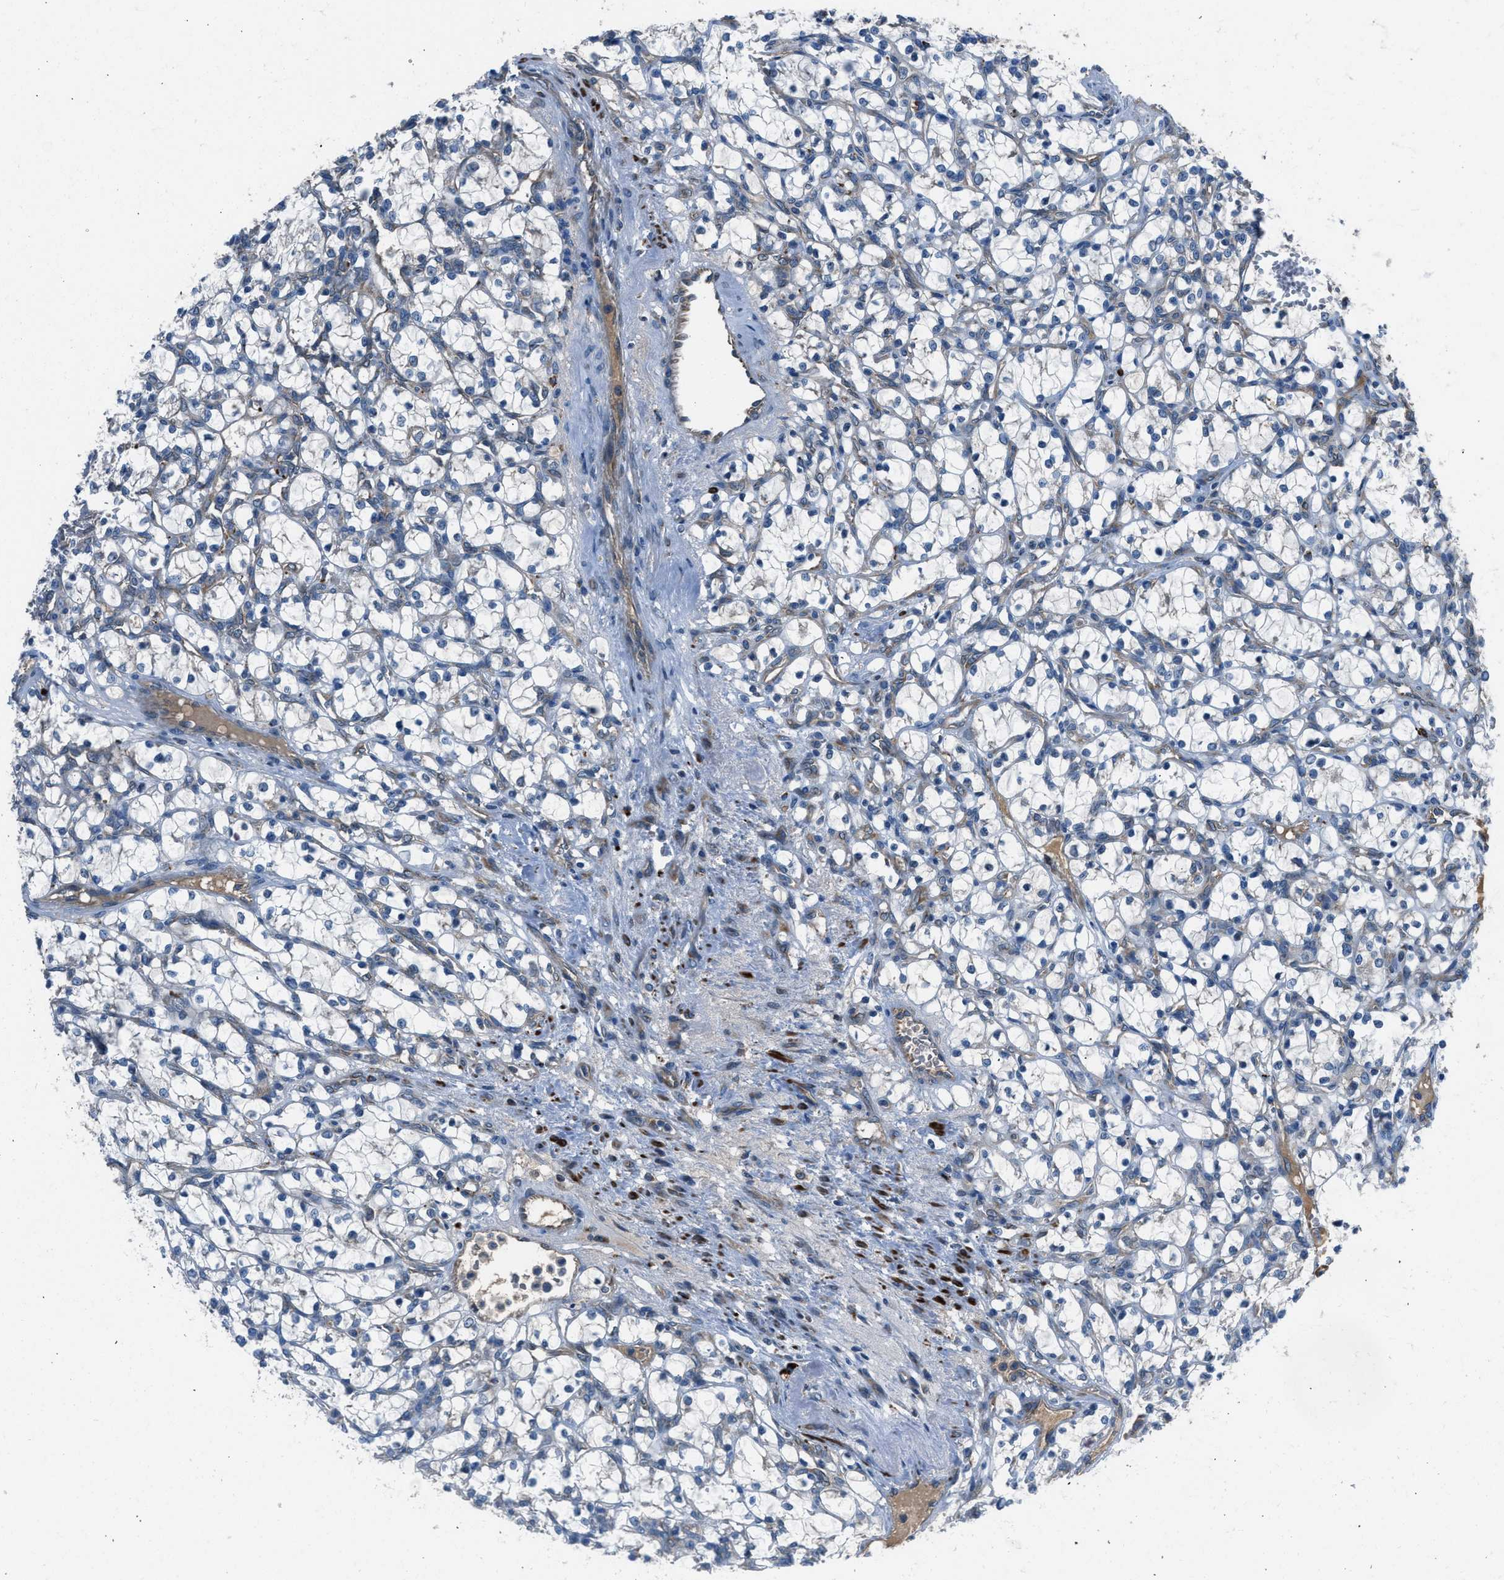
{"staining": {"intensity": "negative", "quantity": "none", "location": "none"}, "tissue": "renal cancer", "cell_type": "Tumor cells", "image_type": "cancer", "snomed": [{"axis": "morphology", "description": "Adenocarcinoma, NOS"}, {"axis": "topography", "description": "Kidney"}], "caption": "There is no significant staining in tumor cells of renal adenocarcinoma.", "gene": "LMBR1", "patient": {"sex": "female", "age": 69}}